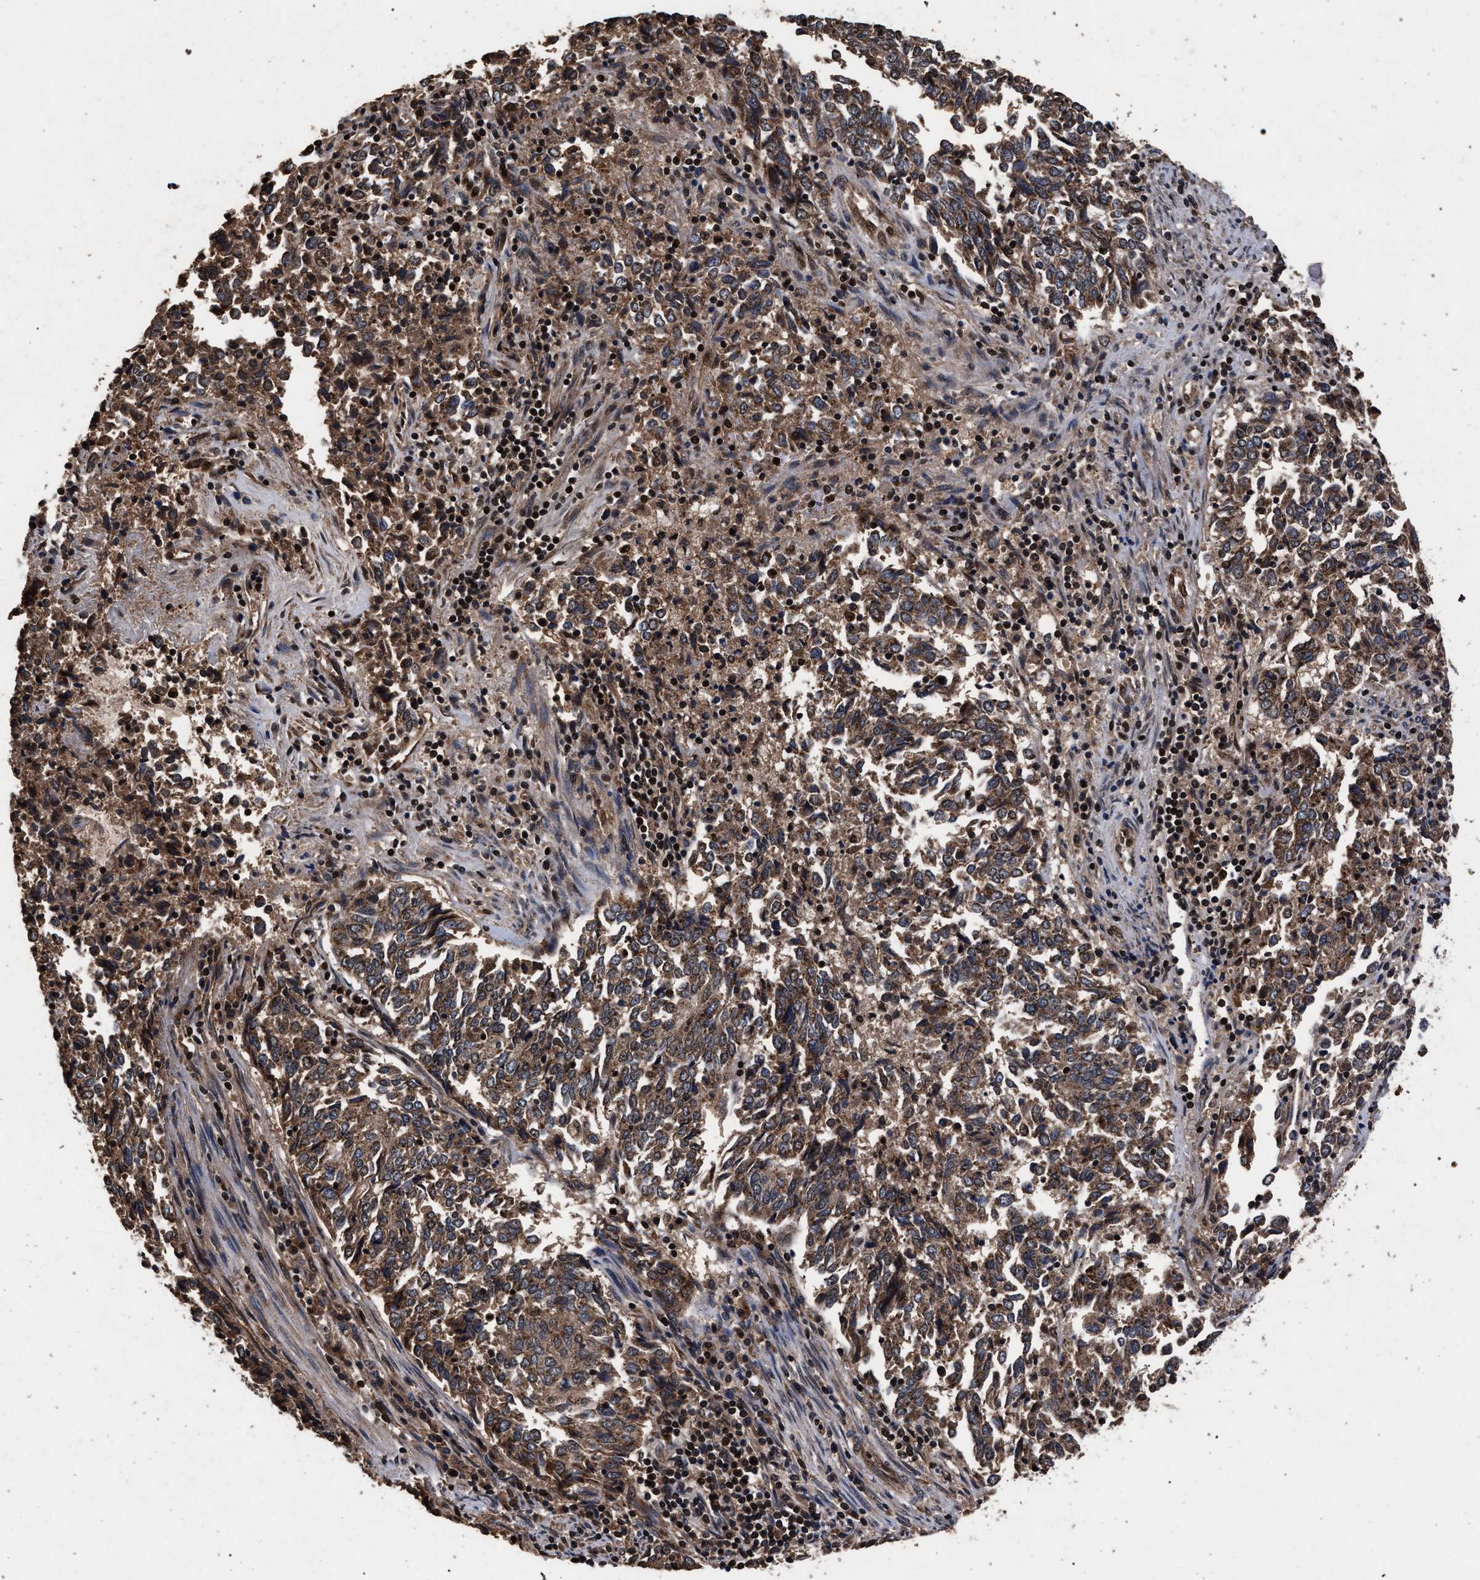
{"staining": {"intensity": "moderate", "quantity": ">75%", "location": "cytoplasmic/membranous"}, "tissue": "endometrial cancer", "cell_type": "Tumor cells", "image_type": "cancer", "snomed": [{"axis": "morphology", "description": "Adenocarcinoma, NOS"}, {"axis": "topography", "description": "Endometrium"}], "caption": "Immunohistochemical staining of human adenocarcinoma (endometrial) shows moderate cytoplasmic/membranous protein positivity in about >75% of tumor cells.", "gene": "ACOX1", "patient": {"sex": "female", "age": 80}}